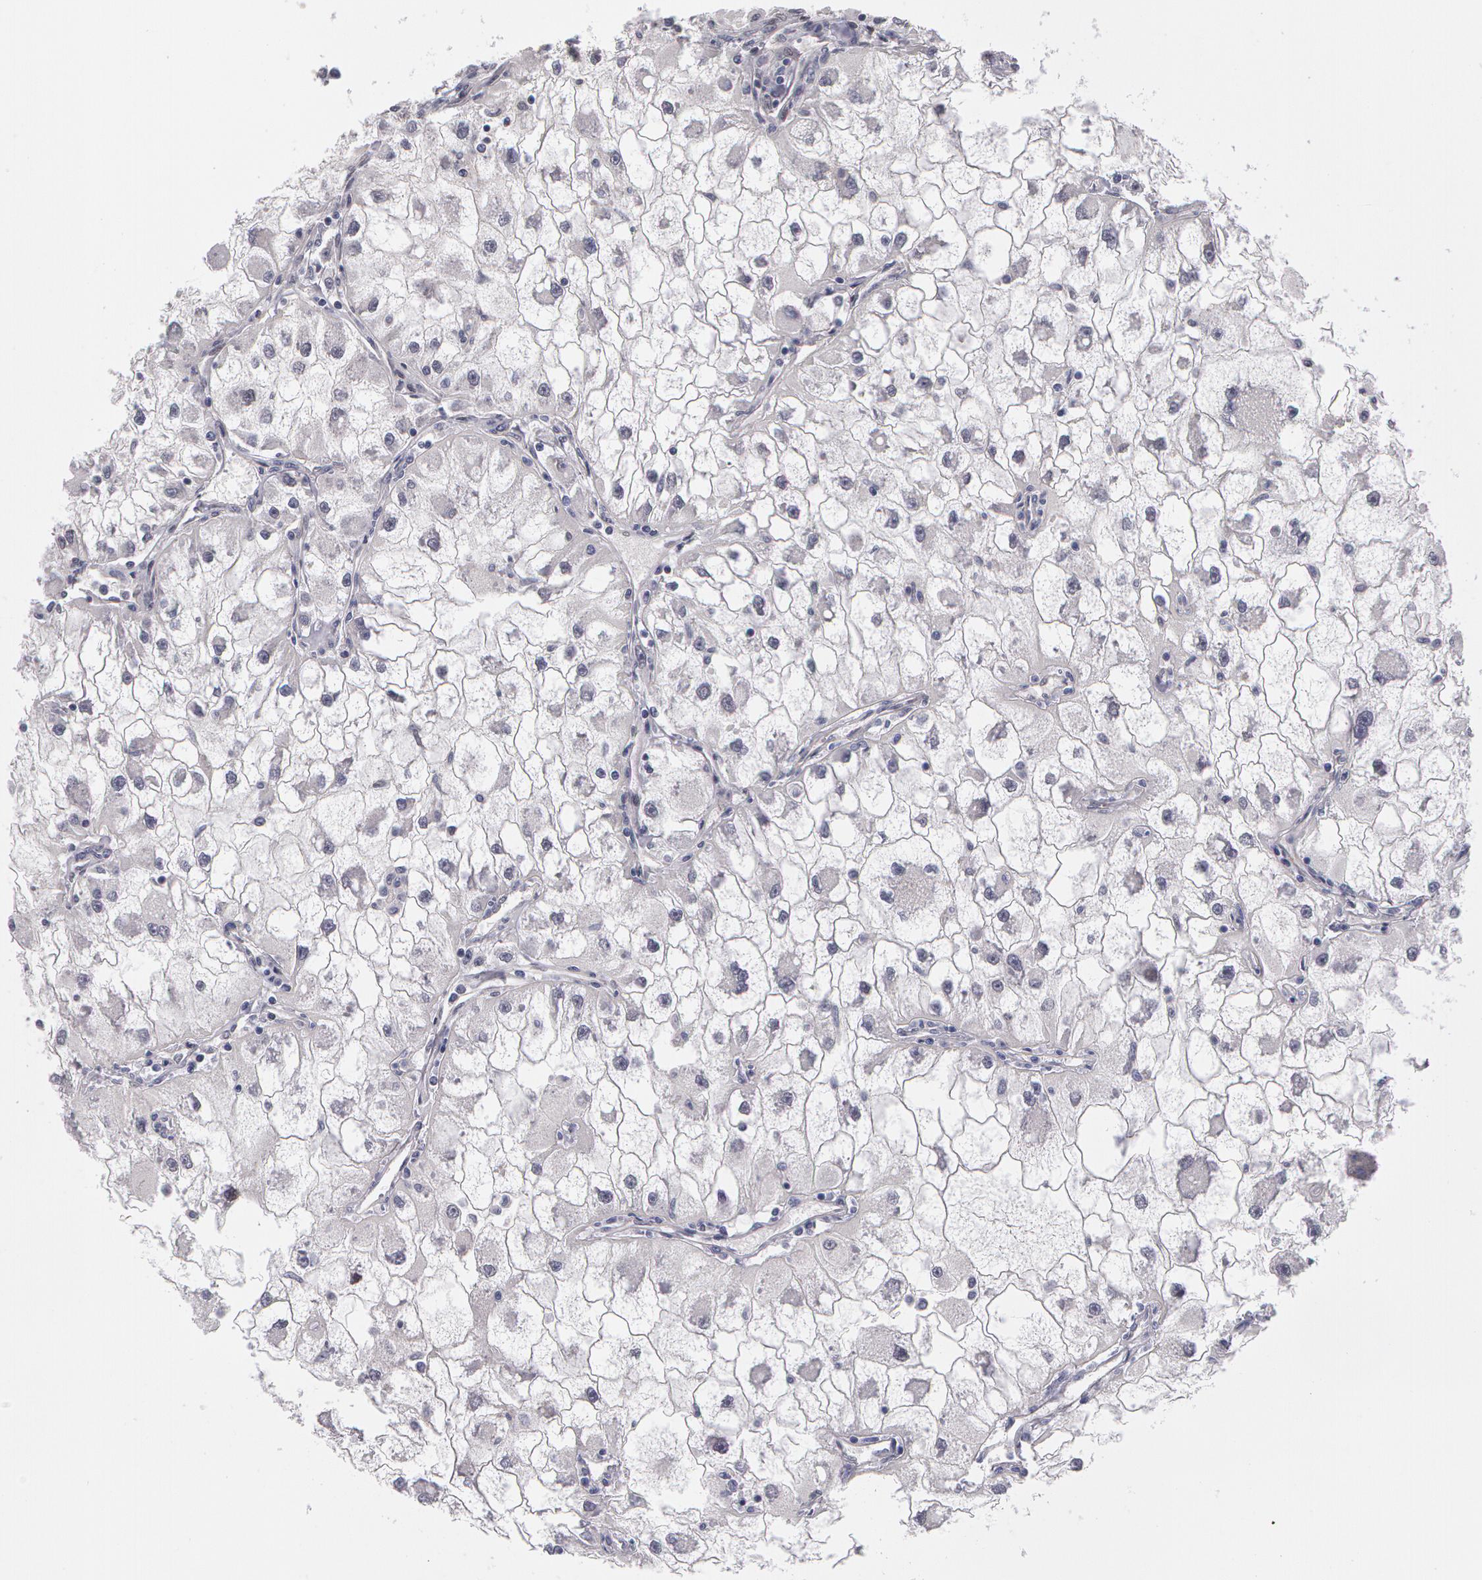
{"staining": {"intensity": "negative", "quantity": "none", "location": "none"}, "tissue": "renal cancer", "cell_type": "Tumor cells", "image_type": "cancer", "snomed": [{"axis": "morphology", "description": "Adenocarcinoma, NOS"}, {"axis": "topography", "description": "Kidney"}], "caption": "Renal cancer (adenocarcinoma) stained for a protein using IHC reveals no positivity tumor cells.", "gene": "PRICKLE1", "patient": {"sex": "female", "age": 73}}